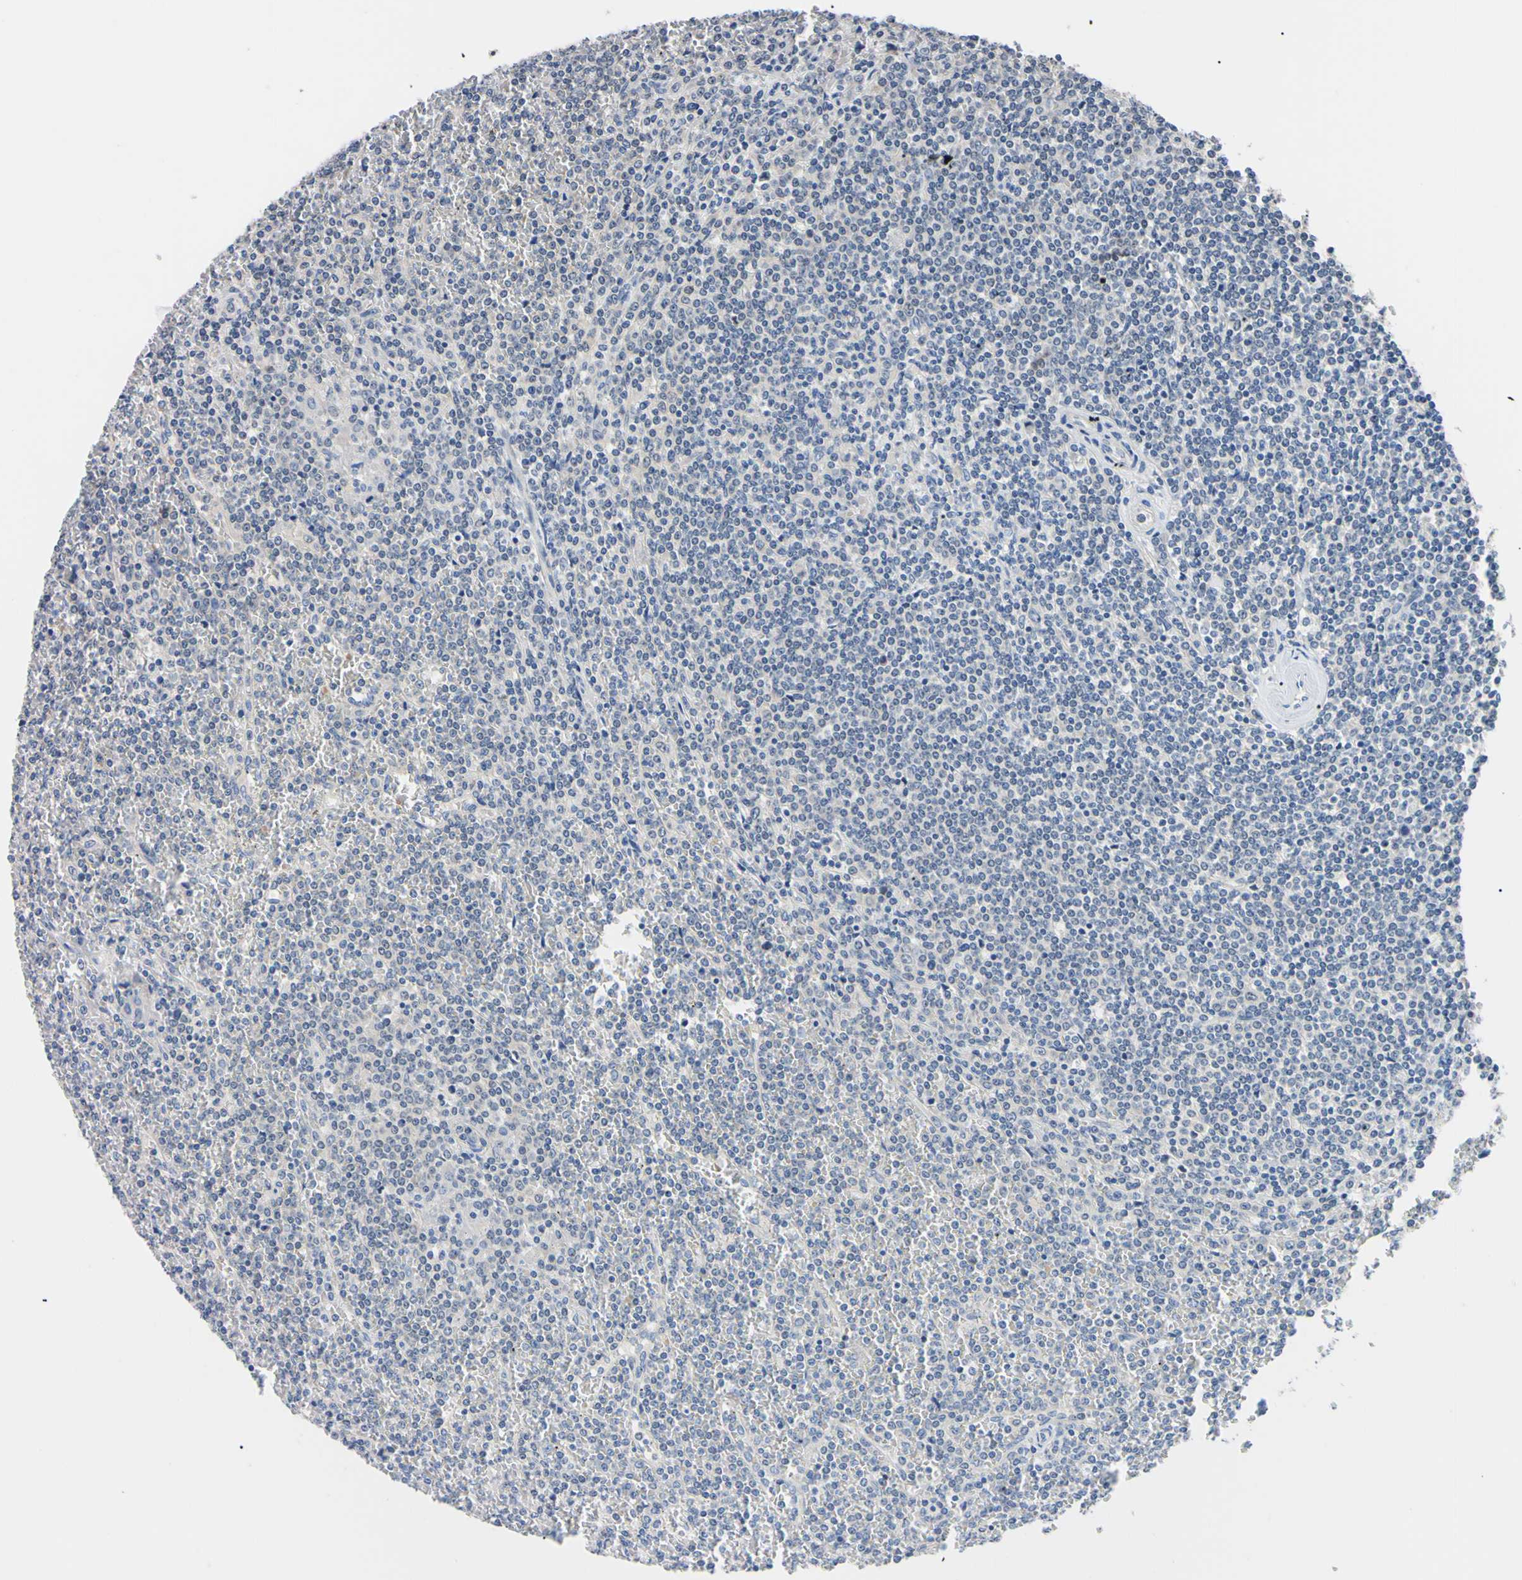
{"staining": {"intensity": "negative", "quantity": "none", "location": "none"}, "tissue": "lymphoma", "cell_type": "Tumor cells", "image_type": "cancer", "snomed": [{"axis": "morphology", "description": "Malignant lymphoma, non-Hodgkin's type, Low grade"}, {"axis": "topography", "description": "Spleen"}], "caption": "Micrograph shows no significant protein staining in tumor cells of malignant lymphoma, non-Hodgkin's type (low-grade).", "gene": "RARS1", "patient": {"sex": "female", "age": 19}}